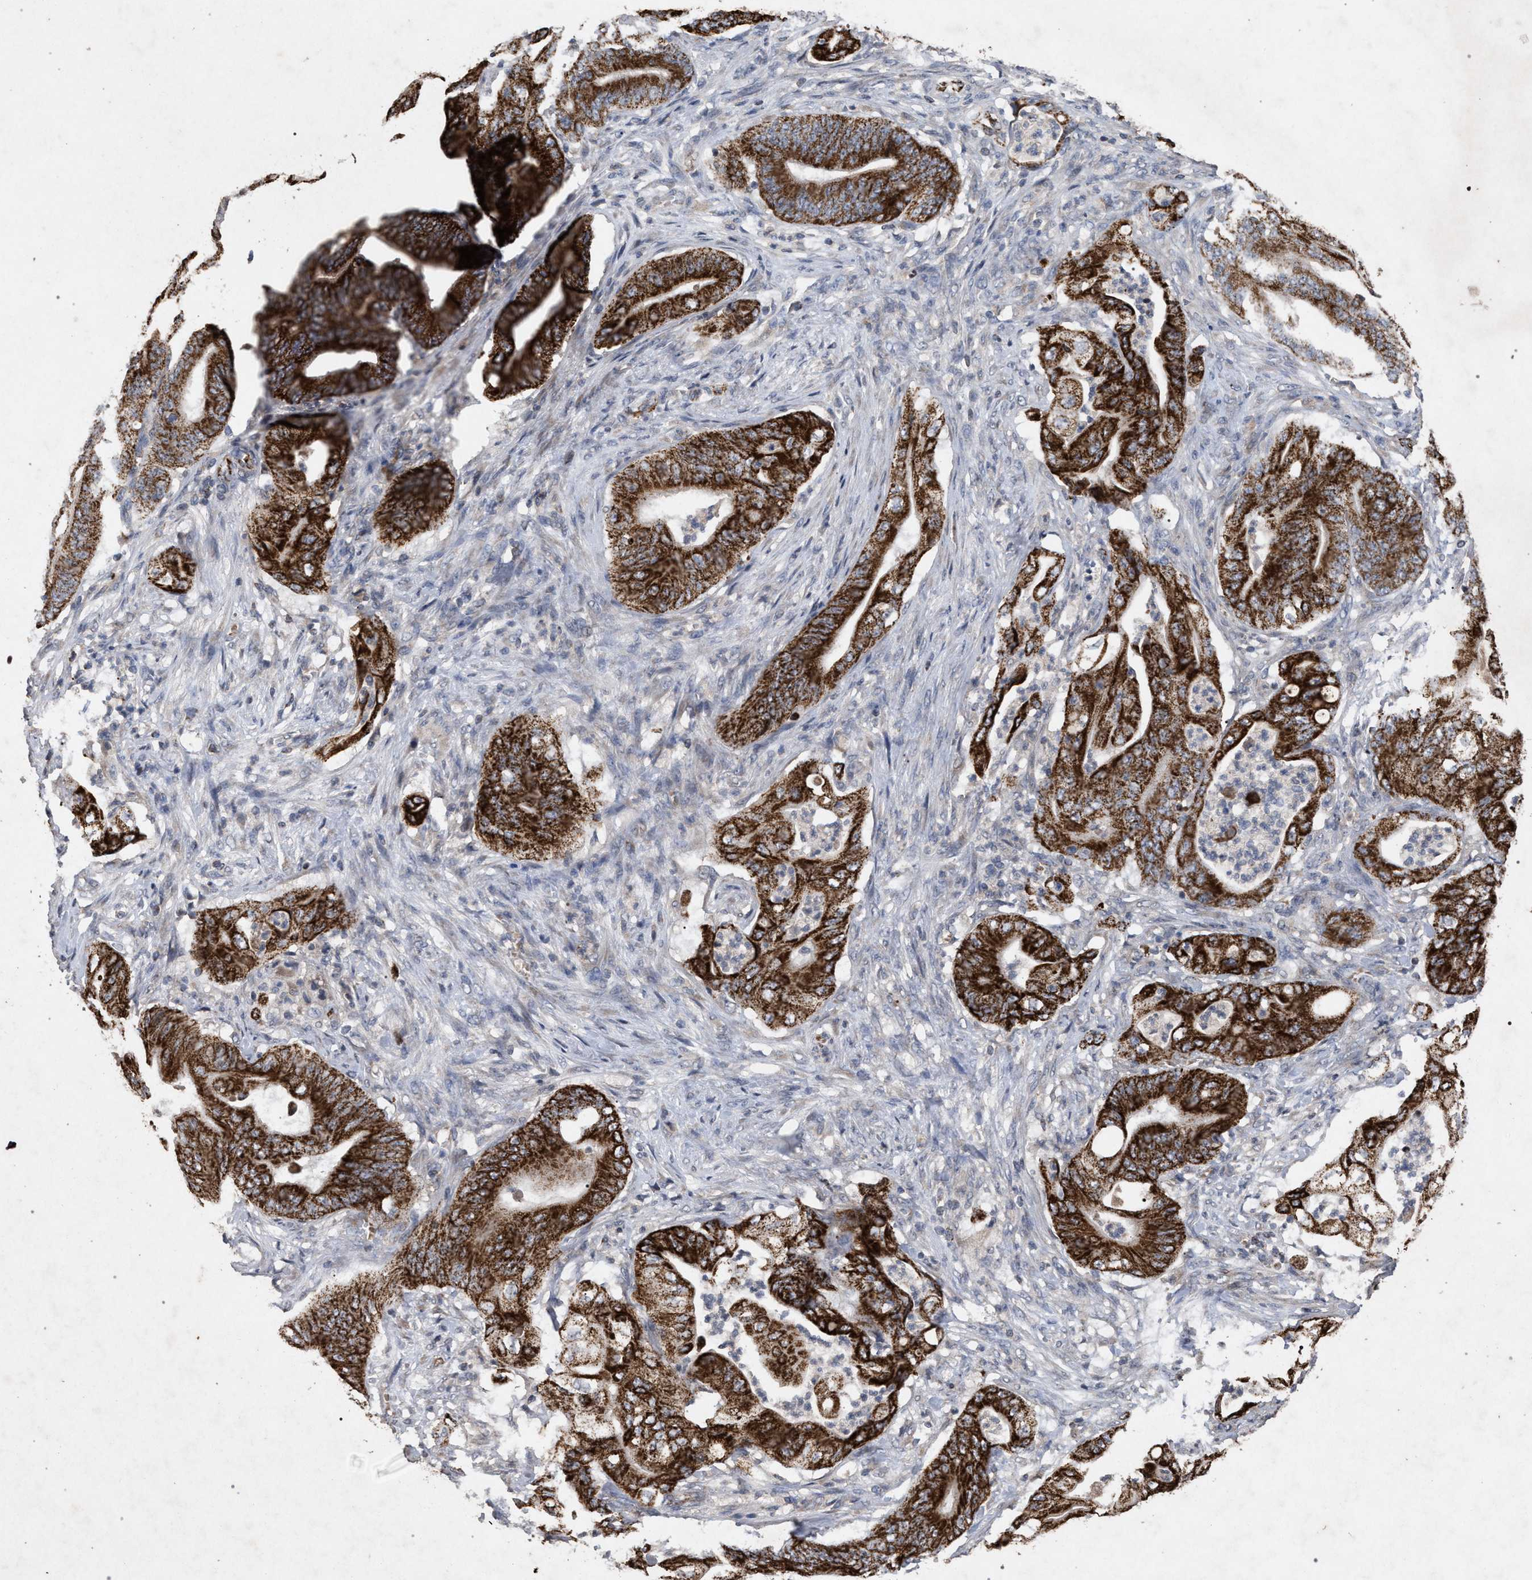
{"staining": {"intensity": "strong", "quantity": ">75%", "location": "cytoplasmic/membranous"}, "tissue": "stomach cancer", "cell_type": "Tumor cells", "image_type": "cancer", "snomed": [{"axis": "morphology", "description": "Adenocarcinoma, NOS"}, {"axis": "topography", "description": "Stomach"}], "caption": "Immunohistochemistry (IHC) staining of stomach adenocarcinoma, which shows high levels of strong cytoplasmic/membranous positivity in about >75% of tumor cells indicating strong cytoplasmic/membranous protein expression. The staining was performed using DAB (brown) for protein detection and nuclei were counterstained in hematoxylin (blue).", "gene": "PKD2L1", "patient": {"sex": "female", "age": 73}}